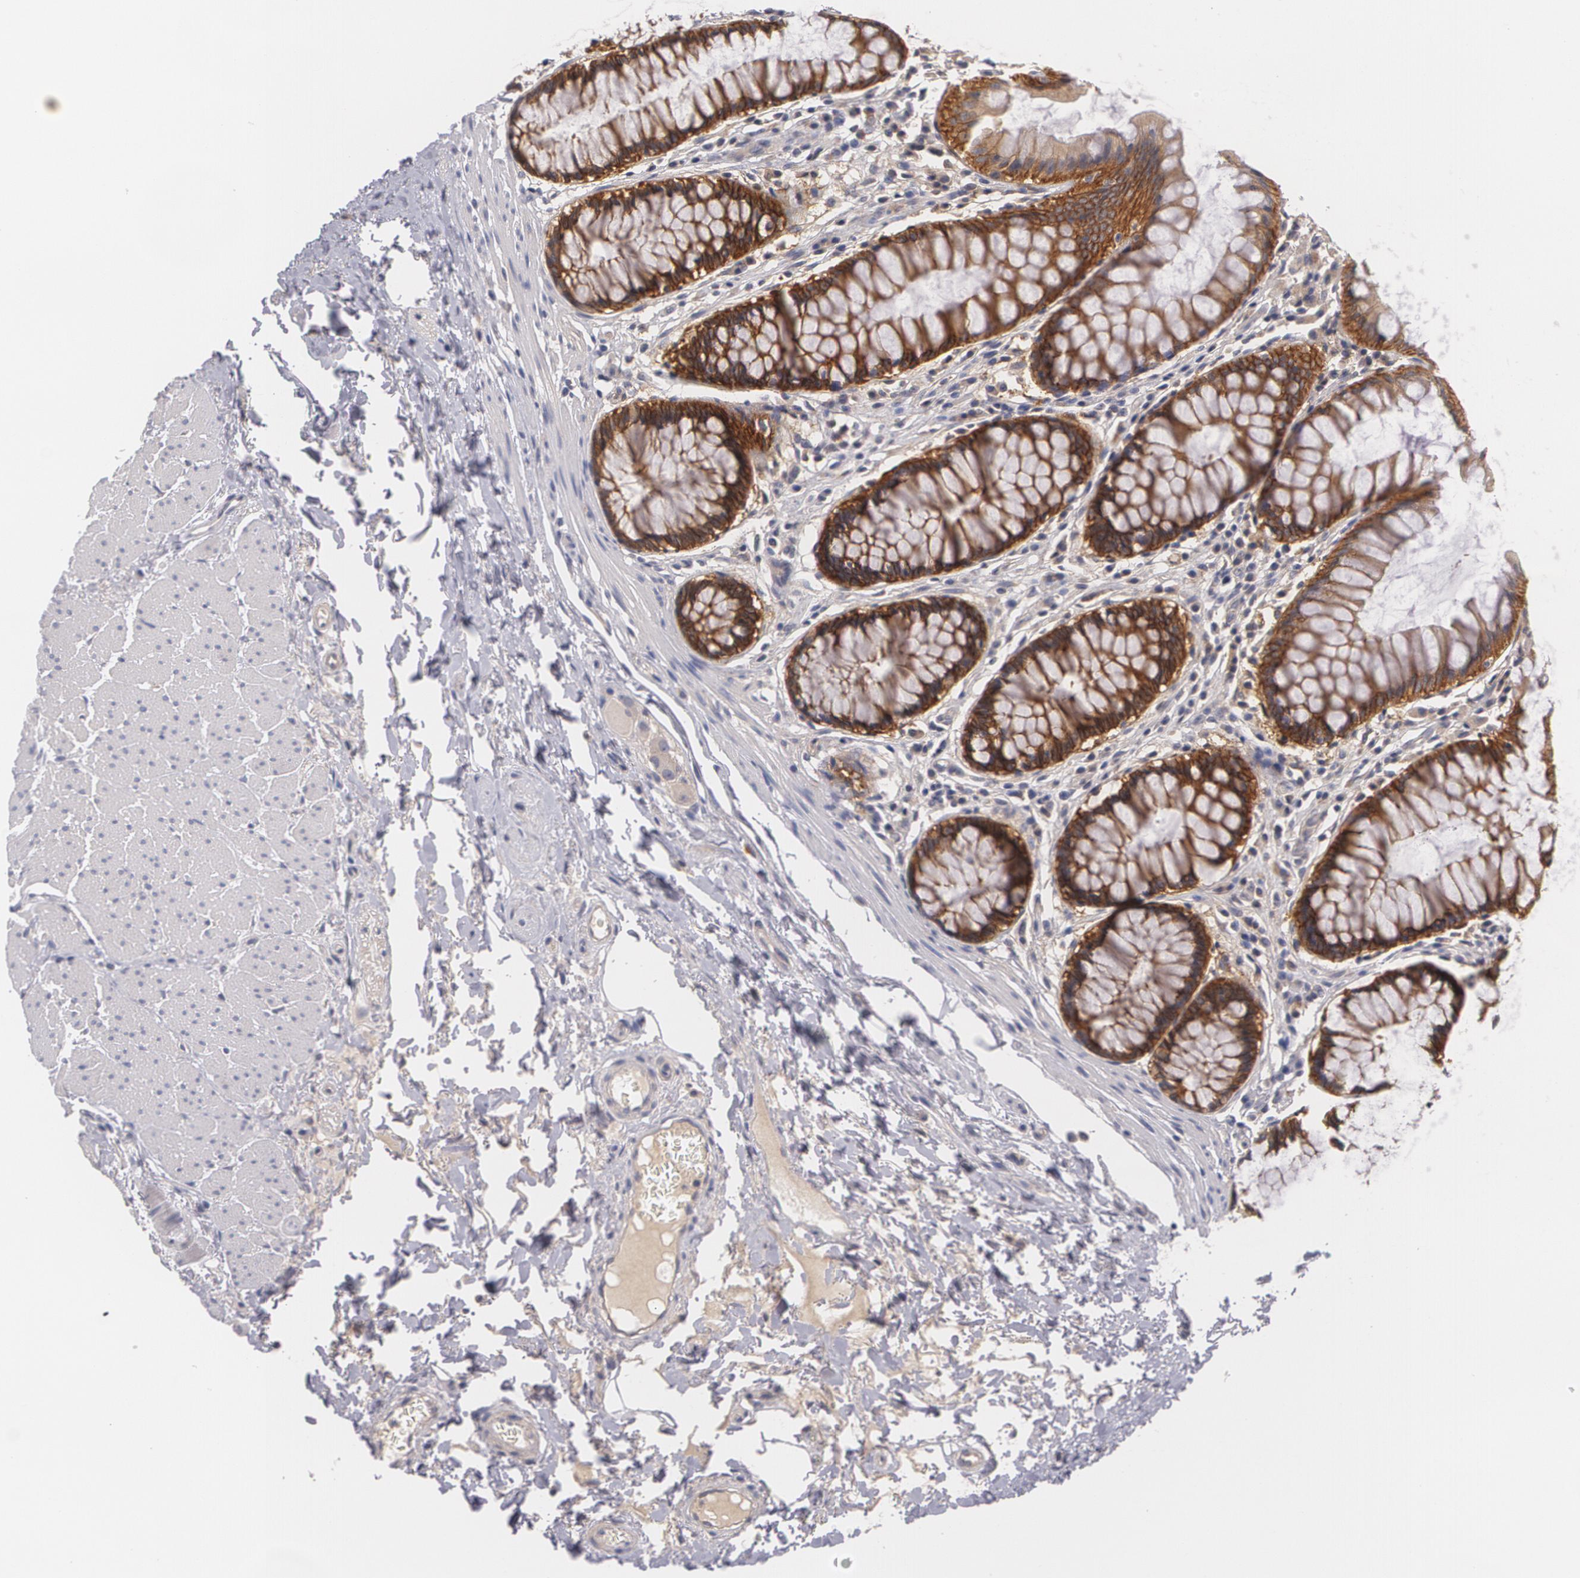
{"staining": {"intensity": "strong", "quantity": ">75%", "location": "cytoplasmic/membranous"}, "tissue": "rectum", "cell_type": "Glandular cells", "image_type": "normal", "snomed": [{"axis": "morphology", "description": "Normal tissue, NOS"}, {"axis": "topography", "description": "Rectum"}], "caption": "Glandular cells reveal high levels of strong cytoplasmic/membranous staining in about >75% of cells in normal rectum. (Stains: DAB (3,3'-diaminobenzidine) in brown, nuclei in blue, Microscopy: brightfield microscopy at high magnification).", "gene": "CASK", "patient": {"sex": "male", "age": 77}}